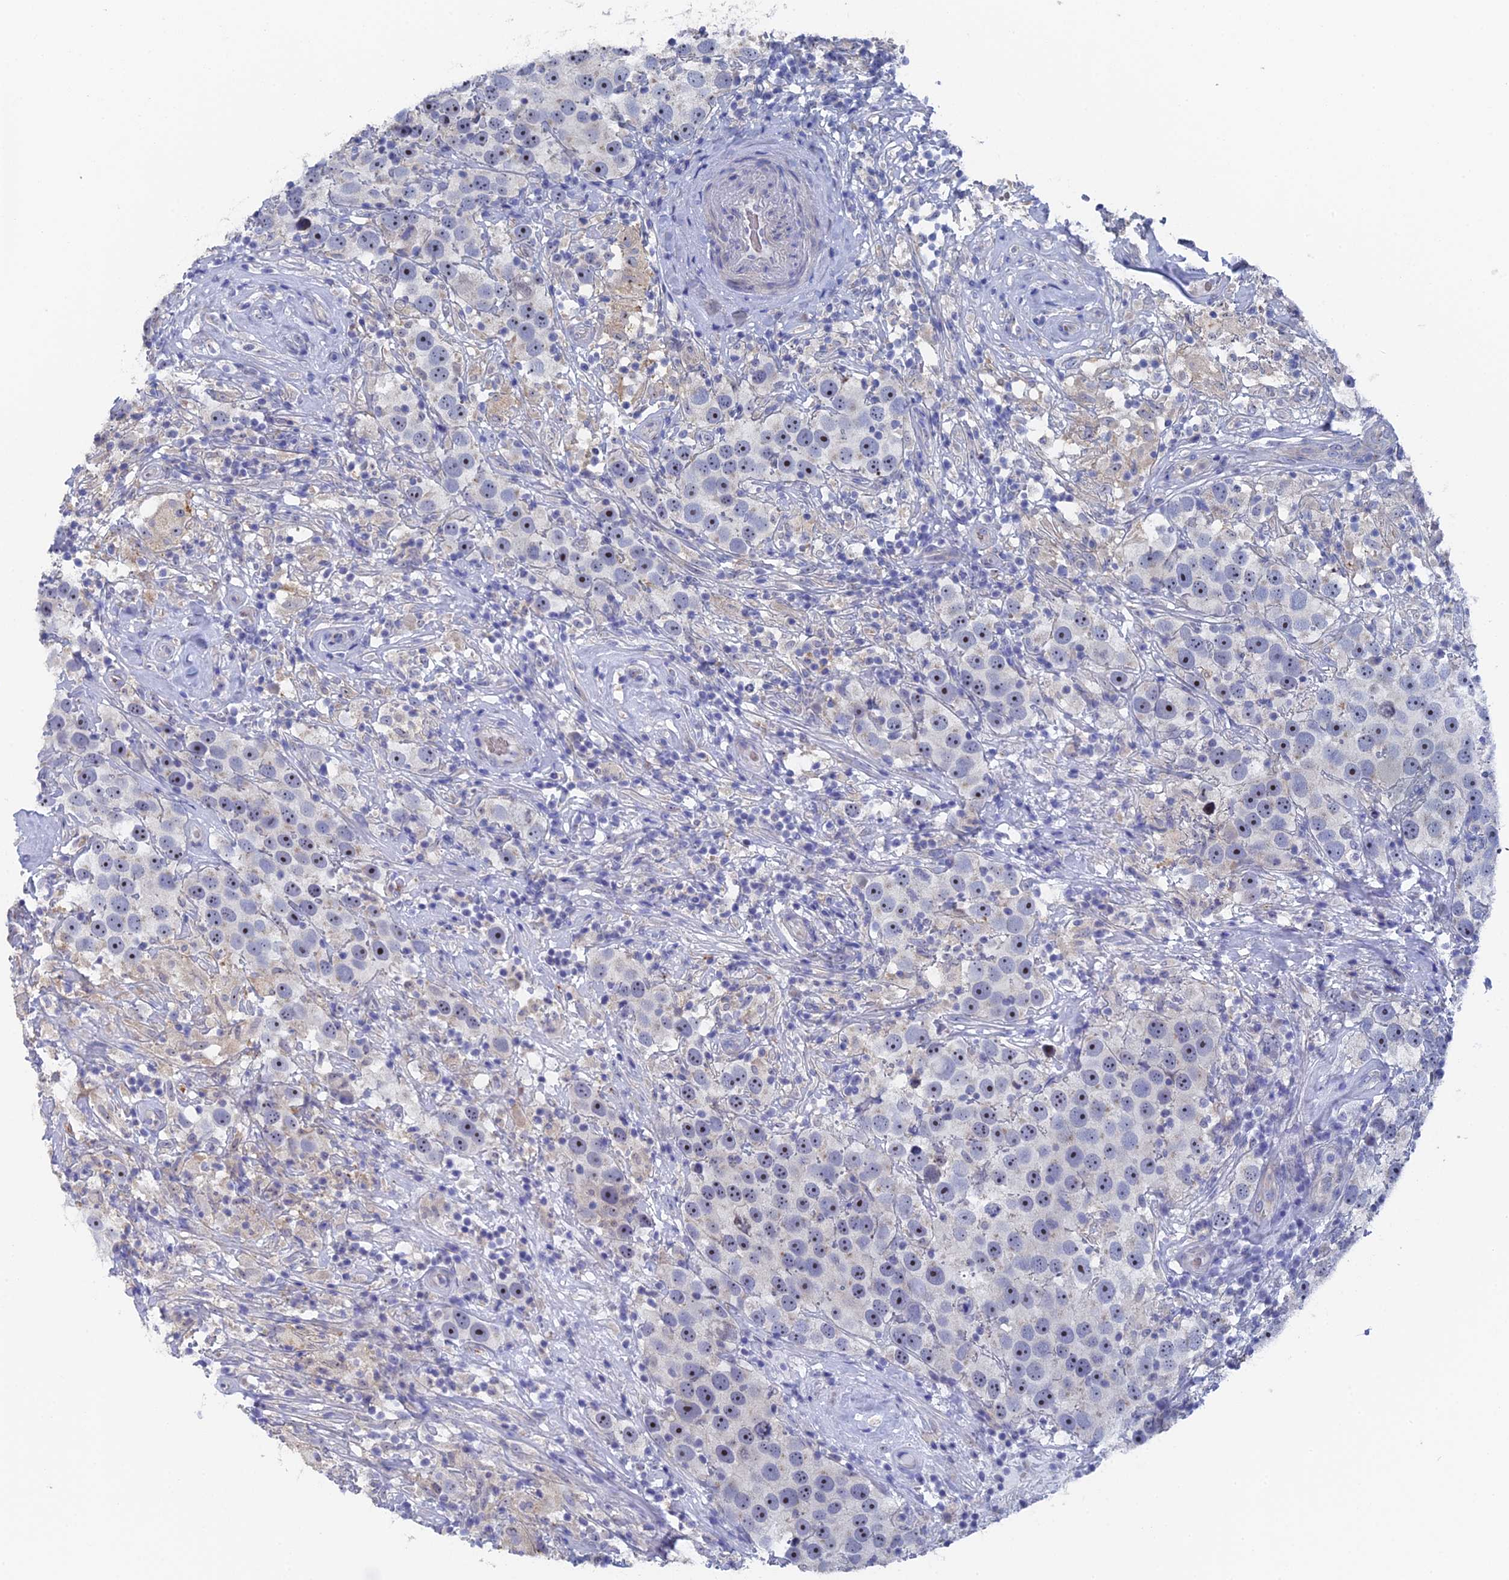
{"staining": {"intensity": "negative", "quantity": "none", "location": "none"}, "tissue": "testis cancer", "cell_type": "Tumor cells", "image_type": "cancer", "snomed": [{"axis": "morphology", "description": "Seminoma, NOS"}, {"axis": "topography", "description": "Testis"}], "caption": "Histopathology image shows no significant protein expression in tumor cells of testis seminoma. The staining was performed using DAB to visualize the protein expression in brown, while the nuclei were stained in blue with hematoxylin (Magnification: 20x).", "gene": "SRFBP1", "patient": {"sex": "male", "age": 49}}